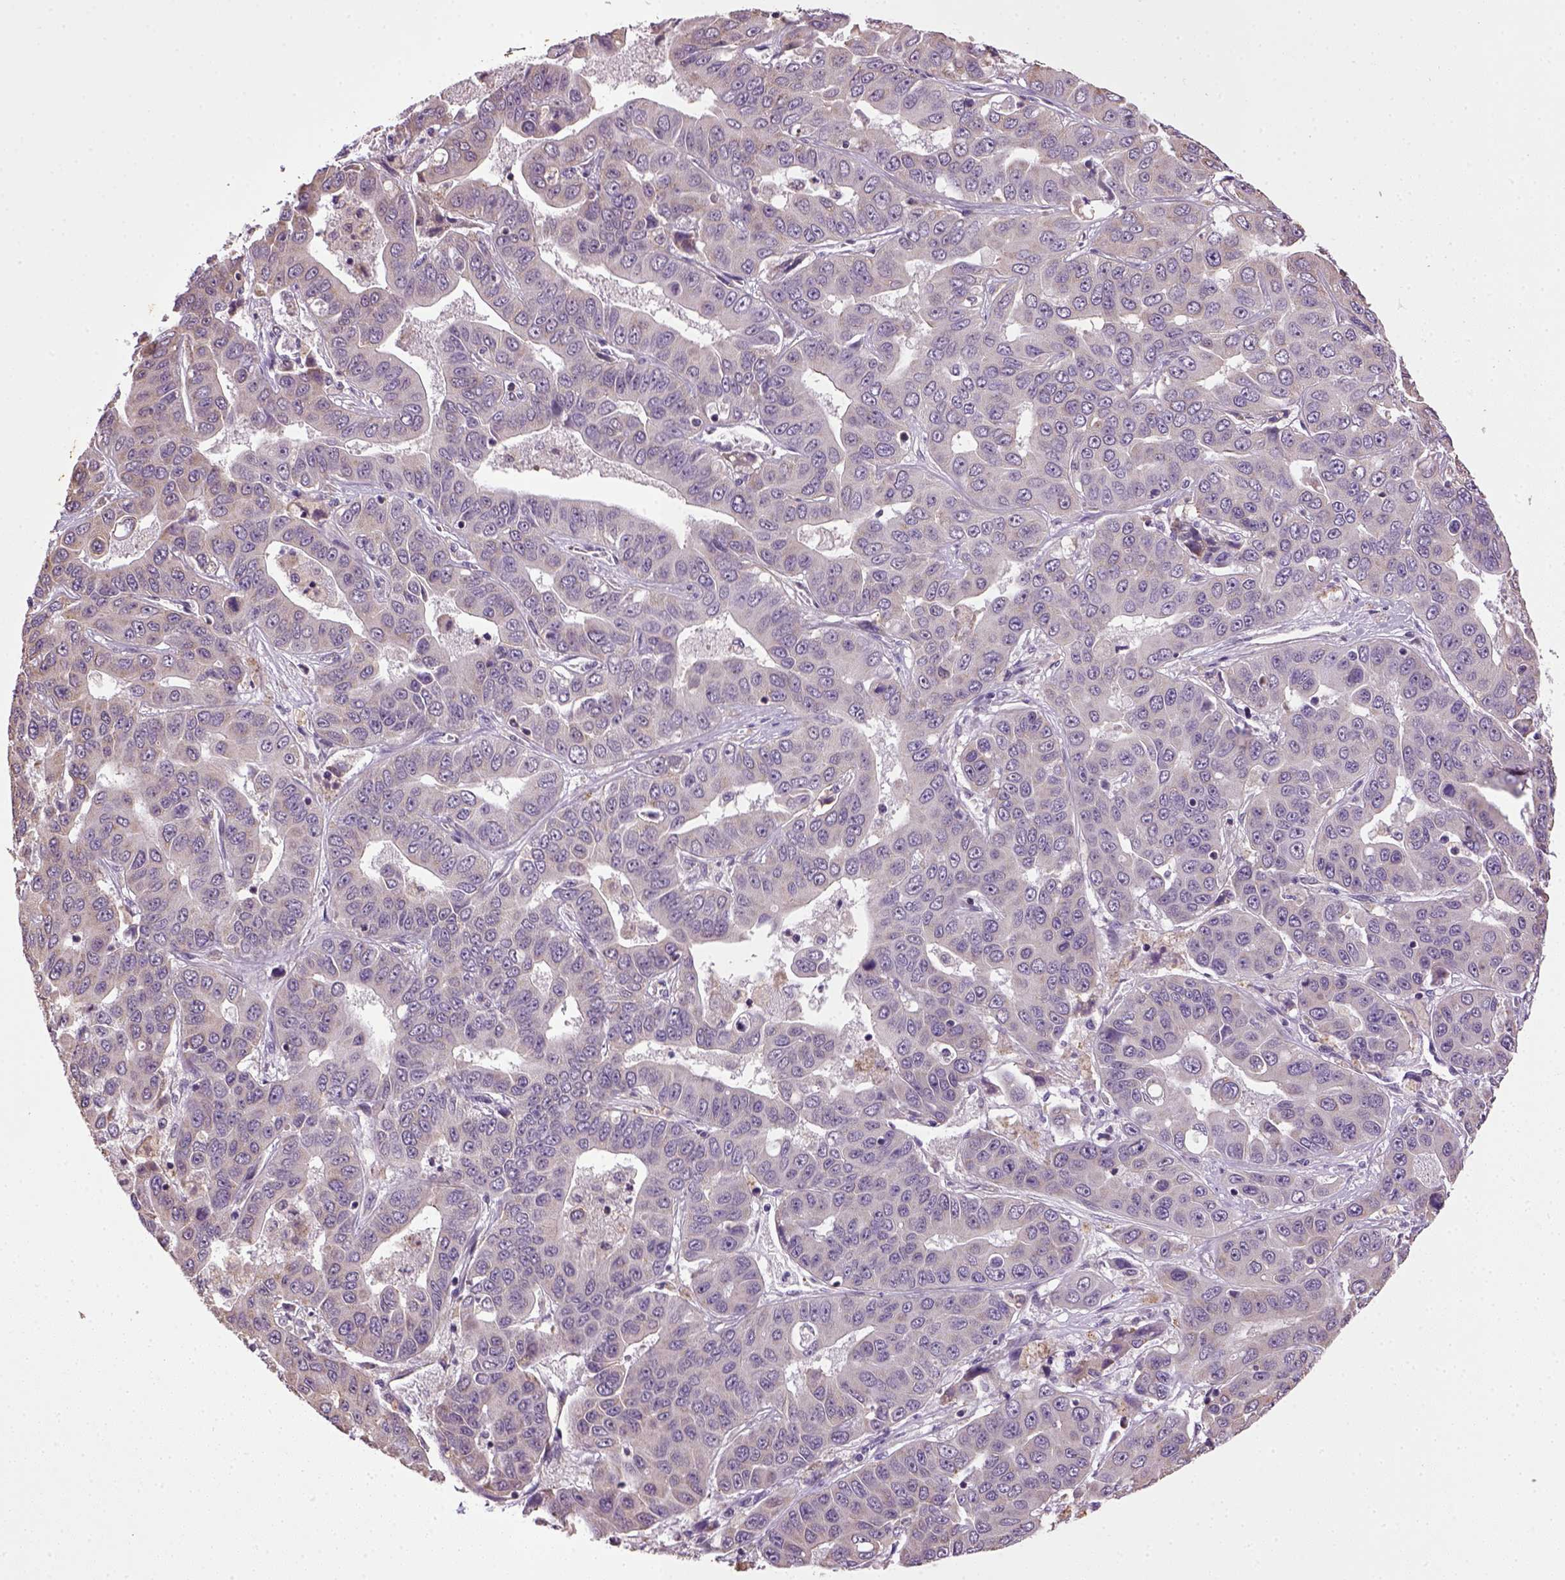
{"staining": {"intensity": "negative", "quantity": "none", "location": "none"}, "tissue": "liver cancer", "cell_type": "Tumor cells", "image_type": "cancer", "snomed": [{"axis": "morphology", "description": "Cholangiocarcinoma"}, {"axis": "topography", "description": "Liver"}], "caption": "Liver cancer stained for a protein using immunohistochemistry (IHC) demonstrates no positivity tumor cells.", "gene": "TPRG1", "patient": {"sex": "female", "age": 52}}